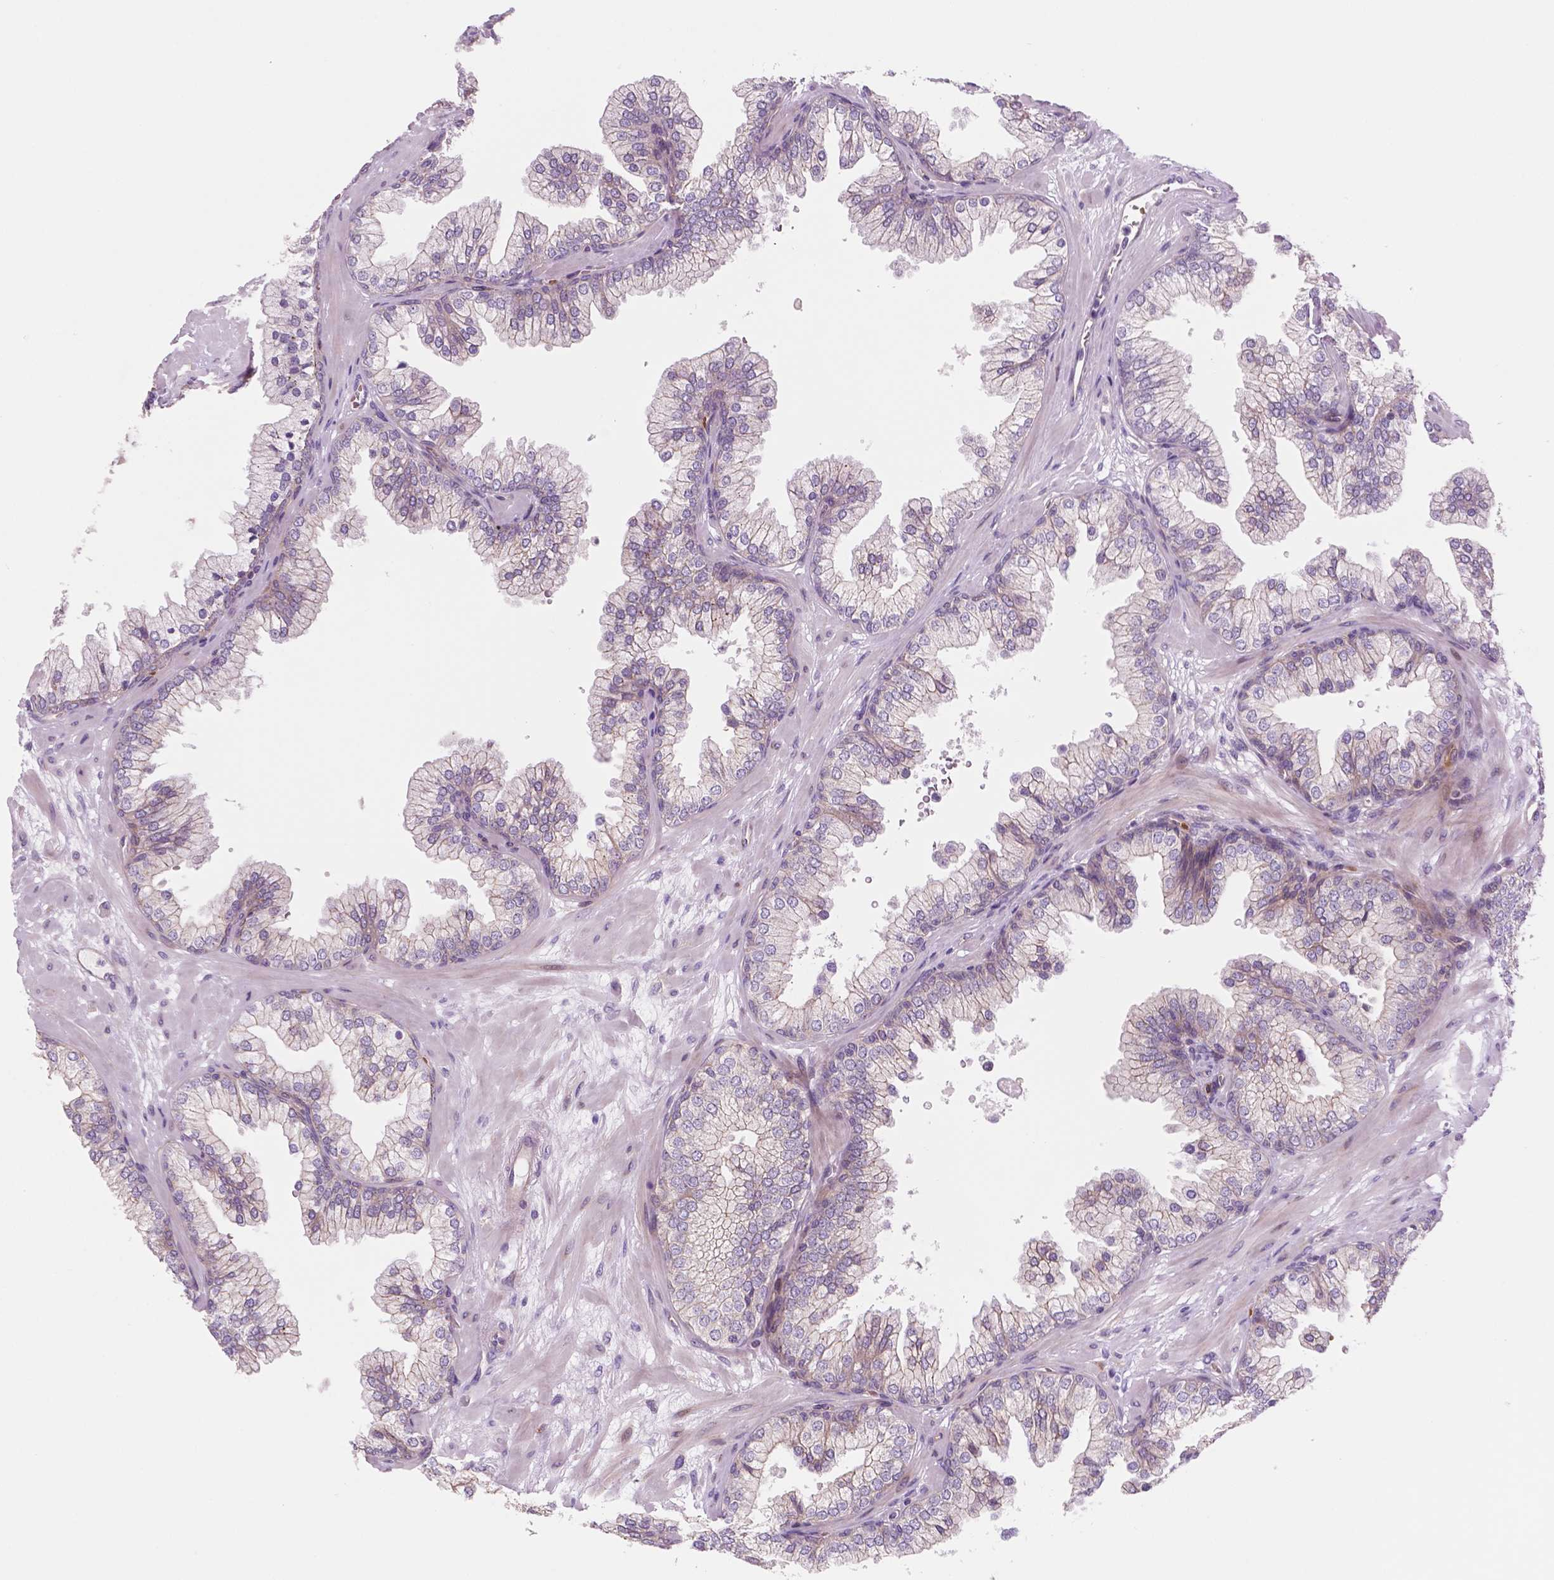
{"staining": {"intensity": "weak", "quantity": "25%-75%", "location": "cytoplasmic/membranous"}, "tissue": "prostate", "cell_type": "Glandular cells", "image_type": "normal", "snomed": [{"axis": "morphology", "description": "Normal tissue, NOS"}, {"axis": "topography", "description": "Prostate"}, {"axis": "topography", "description": "Peripheral nerve tissue"}], "caption": "Protein expression analysis of benign human prostate reveals weak cytoplasmic/membranous positivity in about 25%-75% of glandular cells.", "gene": "RND3", "patient": {"sex": "male", "age": 61}}